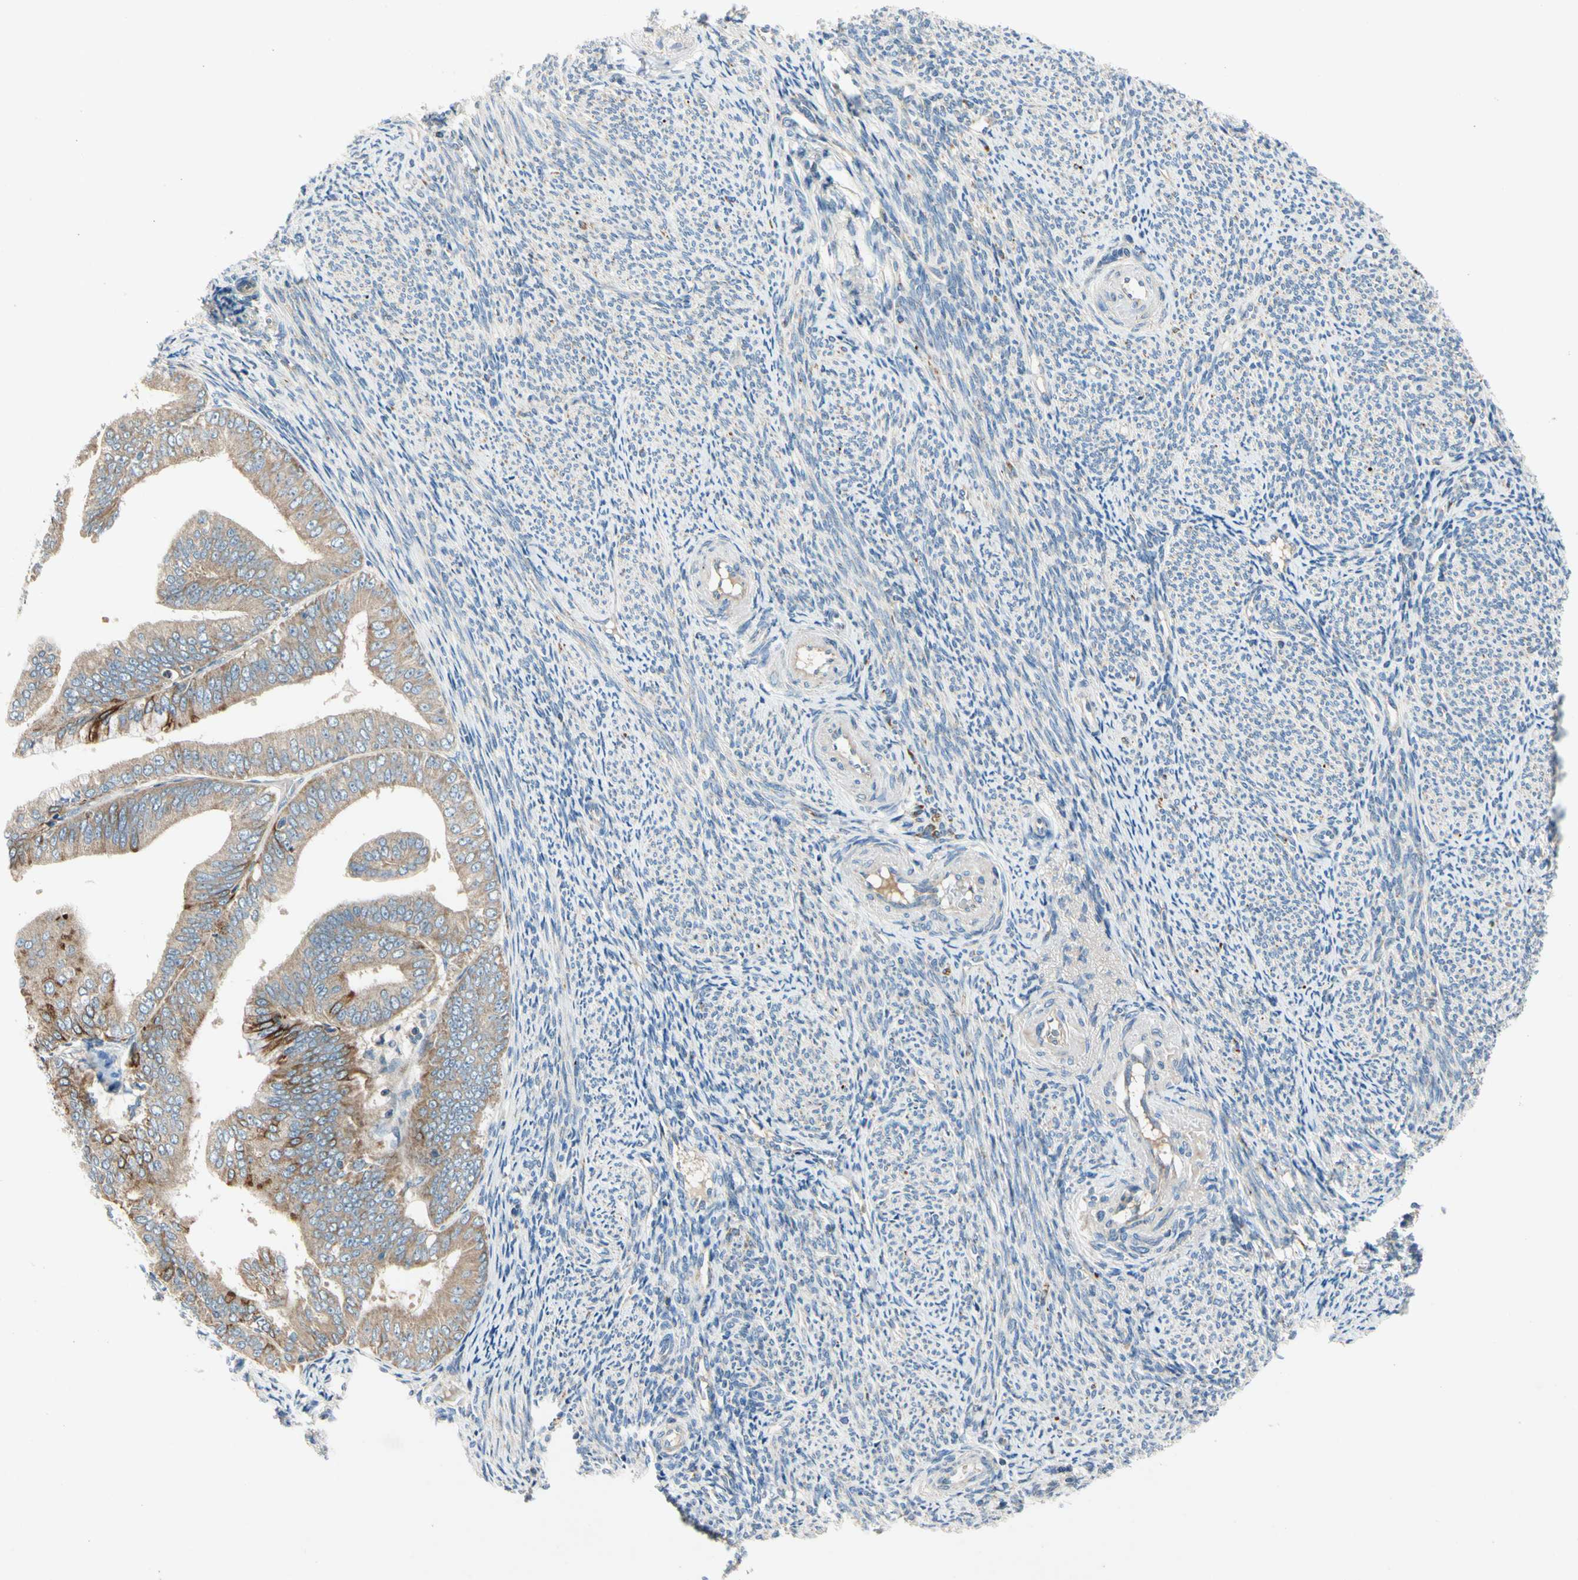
{"staining": {"intensity": "strong", "quantity": ">75%", "location": "cytoplasmic/membranous"}, "tissue": "endometrial cancer", "cell_type": "Tumor cells", "image_type": "cancer", "snomed": [{"axis": "morphology", "description": "Adenocarcinoma, NOS"}, {"axis": "topography", "description": "Endometrium"}], "caption": "A micrograph showing strong cytoplasmic/membranous staining in approximately >75% of tumor cells in adenocarcinoma (endometrial), as visualized by brown immunohistochemical staining.", "gene": "KLHDC8B", "patient": {"sex": "female", "age": 63}}